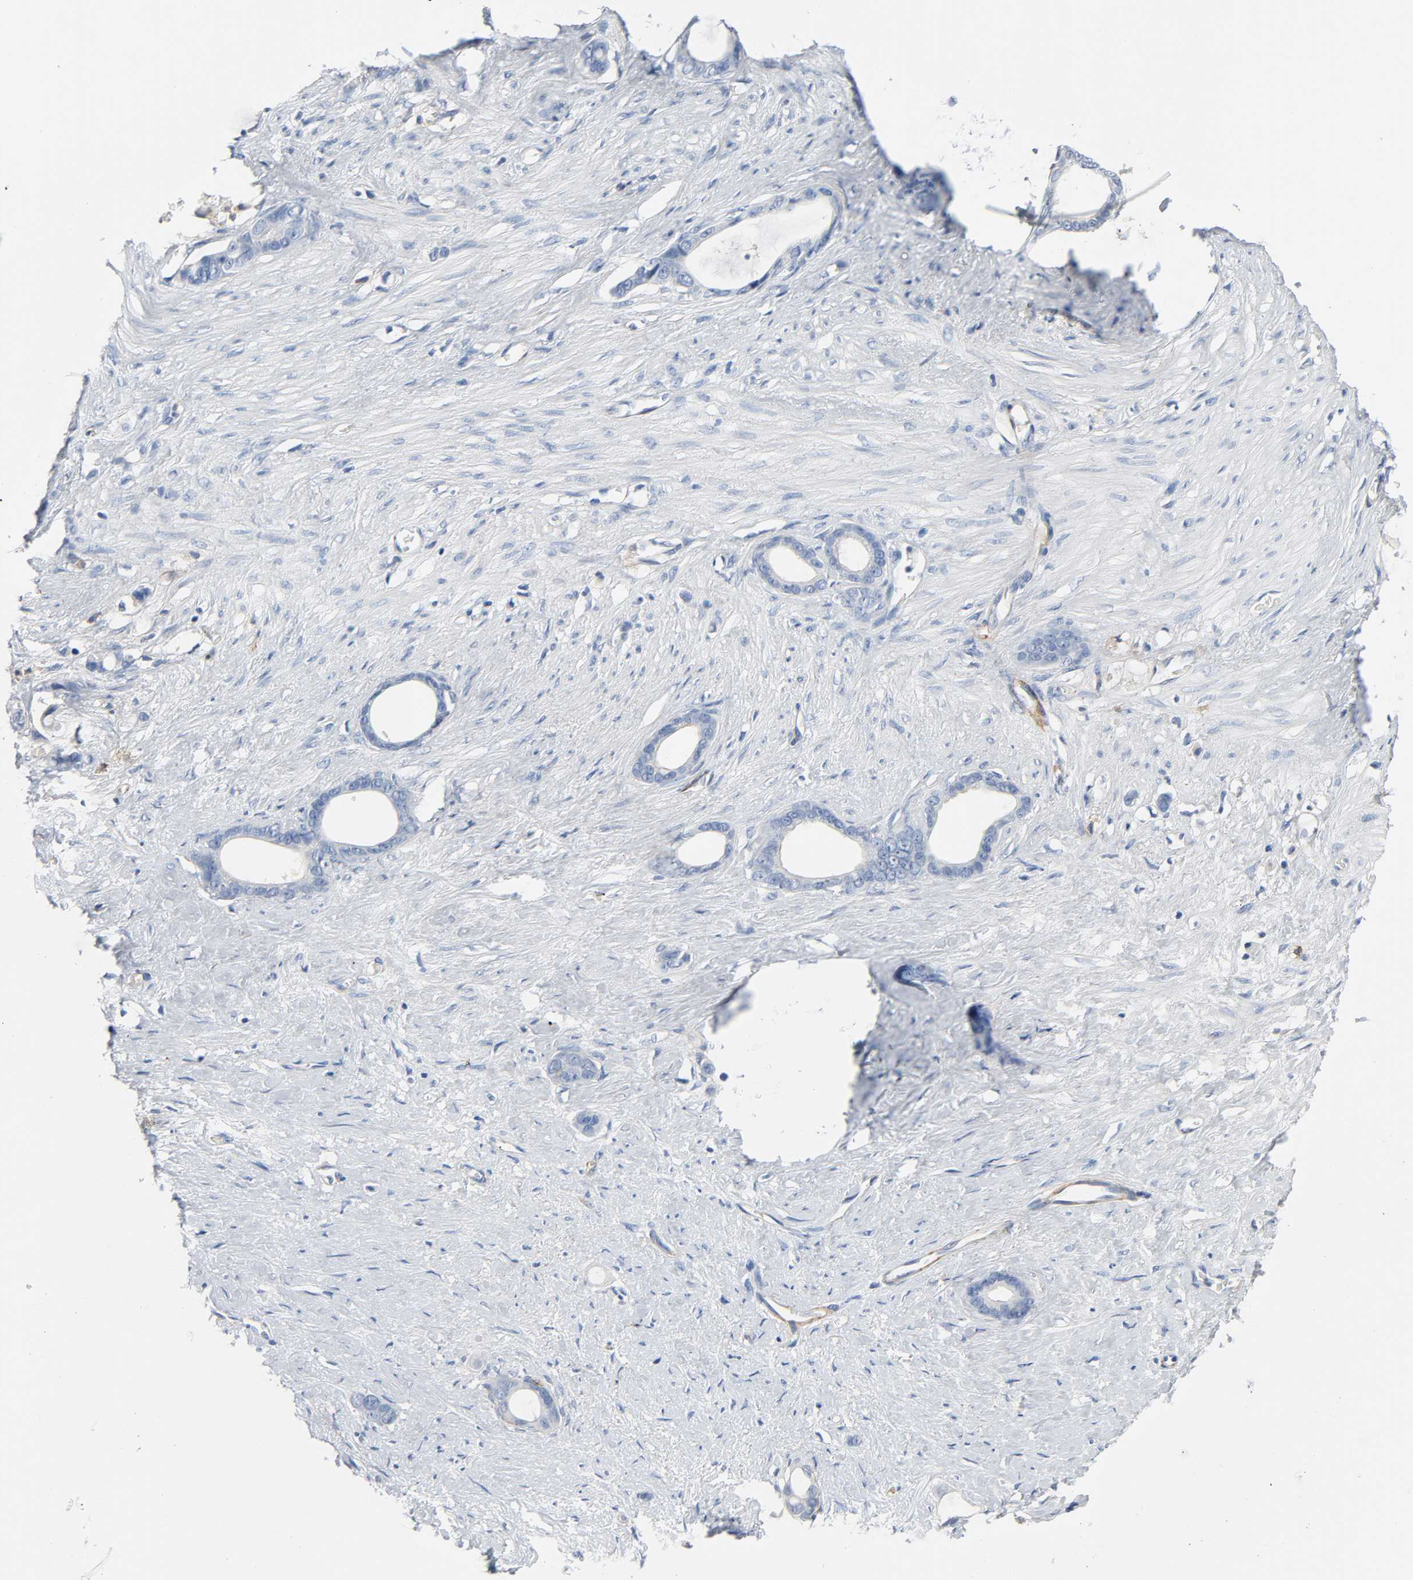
{"staining": {"intensity": "negative", "quantity": "none", "location": "none"}, "tissue": "stomach cancer", "cell_type": "Tumor cells", "image_type": "cancer", "snomed": [{"axis": "morphology", "description": "Adenocarcinoma, NOS"}, {"axis": "topography", "description": "Stomach"}], "caption": "This is a photomicrograph of immunohistochemistry (IHC) staining of stomach cancer (adenocarcinoma), which shows no expression in tumor cells.", "gene": "ANPEP", "patient": {"sex": "female", "age": 75}}